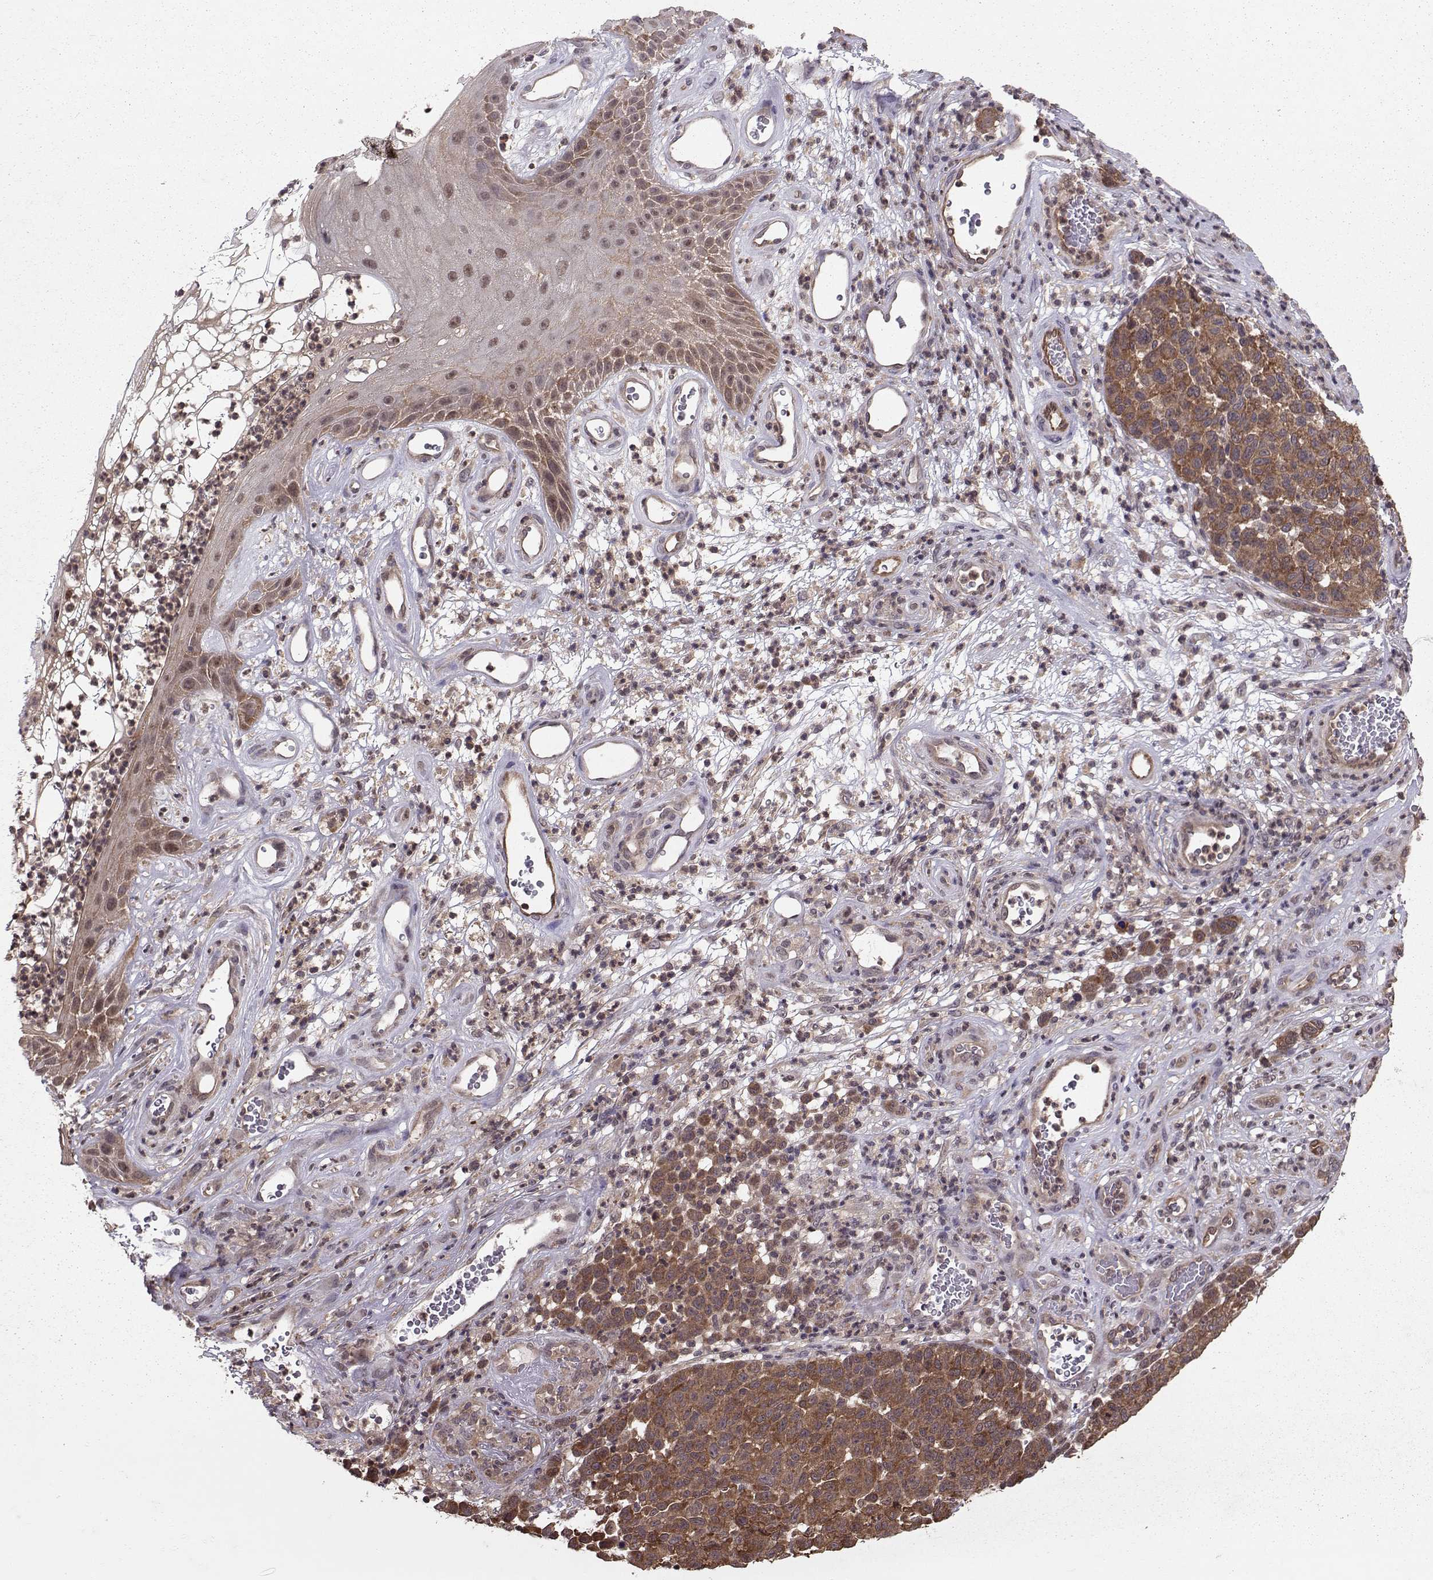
{"staining": {"intensity": "moderate", "quantity": "25%-75%", "location": "cytoplasmic/membranous"}, "tissue": "melanoma", "cell_type": "Tumor cells", "image_type": "cancer", "snomed": [{"axis": "morphology", "description": "Malignant melanoma, NOS"}, {"axis": "topography", "description": "Skin"}], "caption": "Moderate cytoplasmic/membranous protein positivity is seen in approximately 25%-75% of tumor cells in melanoma.", "gene": "PPP2R2A", "patient": {"sex": "male", "age": 59}}